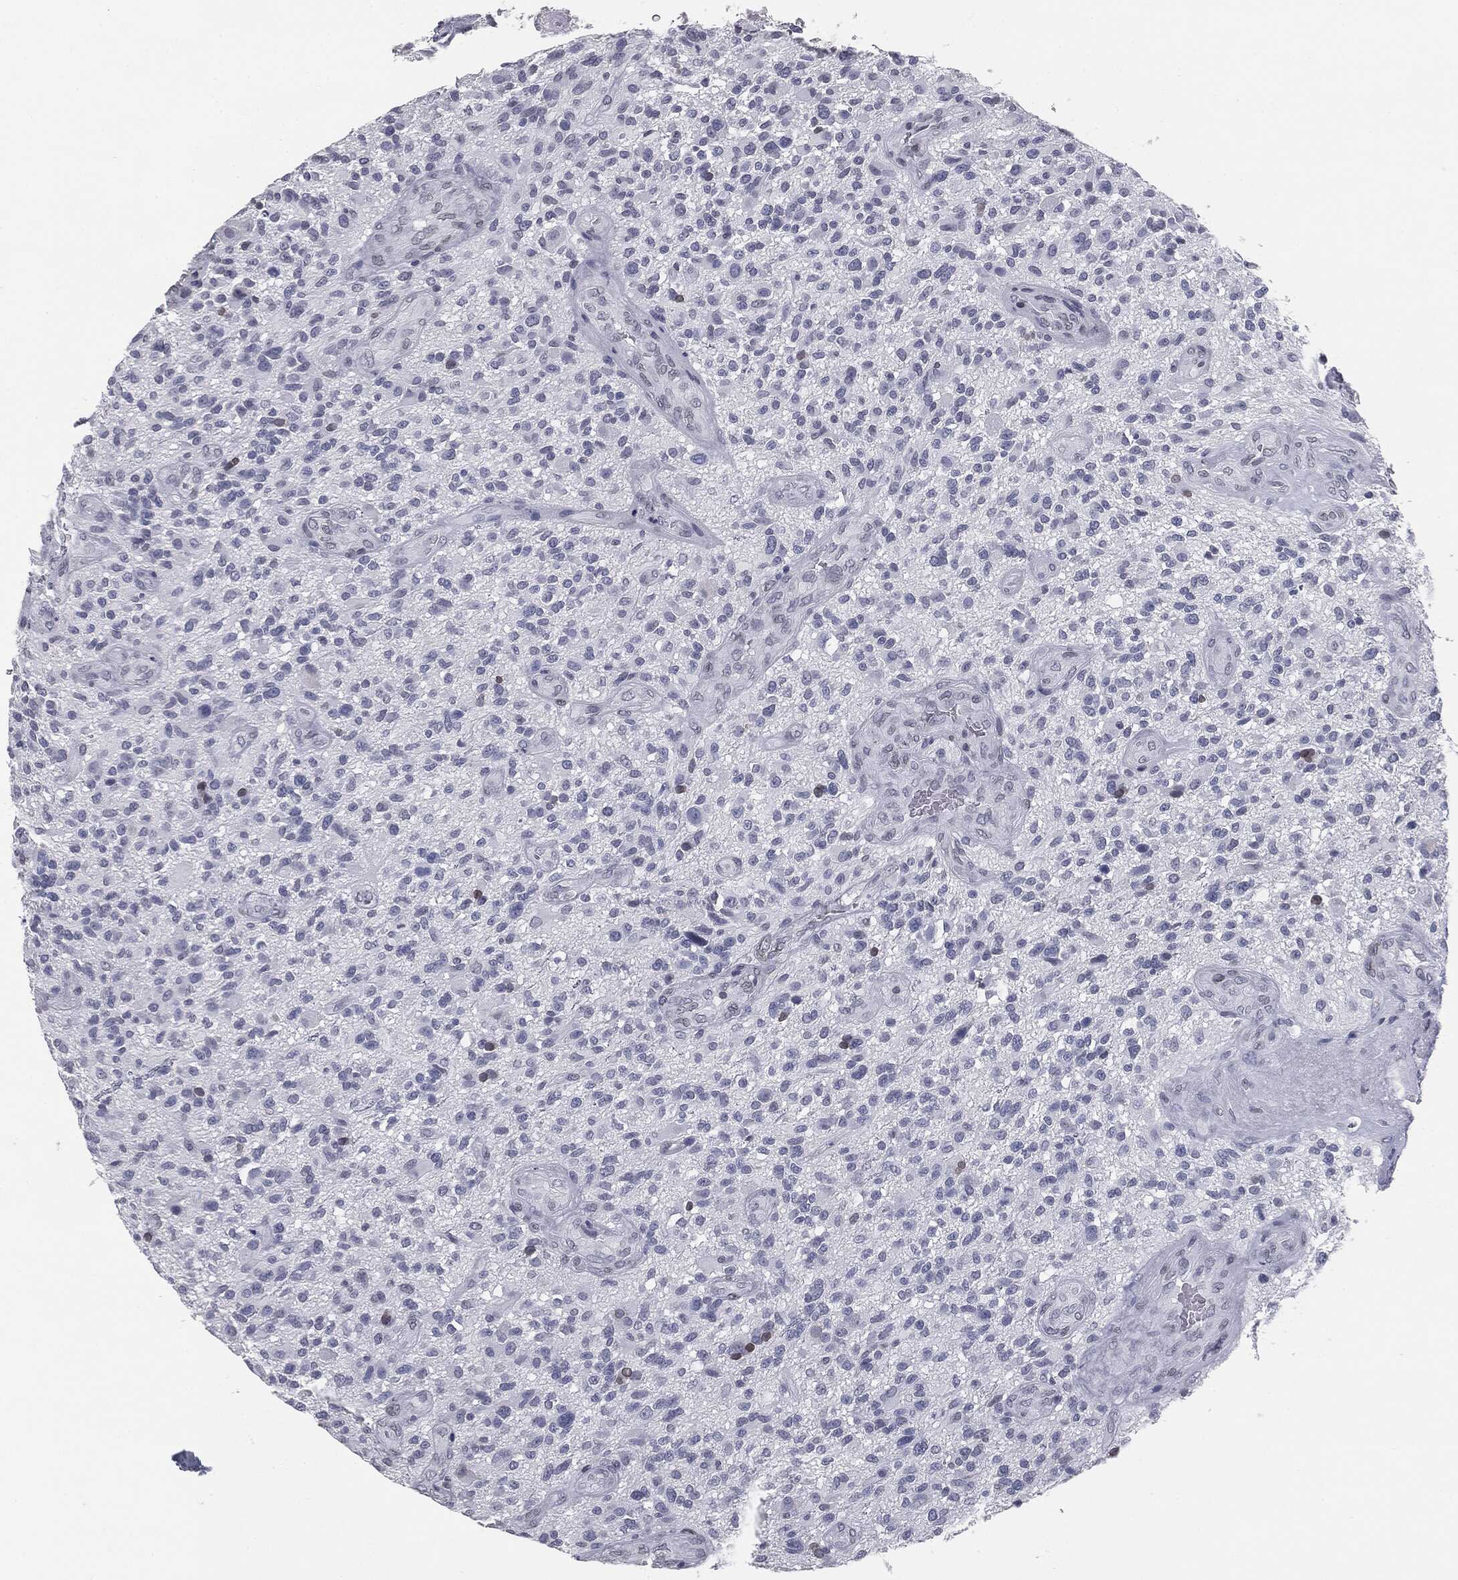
{"staining": {"intensity": "negative", "quantity": "none", "location": "none"}, "tissue": "glioma", "cell_type": "Tumor cells", "image_type": "cancer", "snomed": [{"axis": "morphology", "description": "Glioma, malignant, High grade"}, {"axis": "topography", "description": "Brain"}], "caption": "The immunohistochemistry (IHC) histopathology image has no significant expression in tumor cells of malignant glioma (high-grade) tissue.", "gene": "ALDOB", "patient": {"sex": "male", "age": 47}}